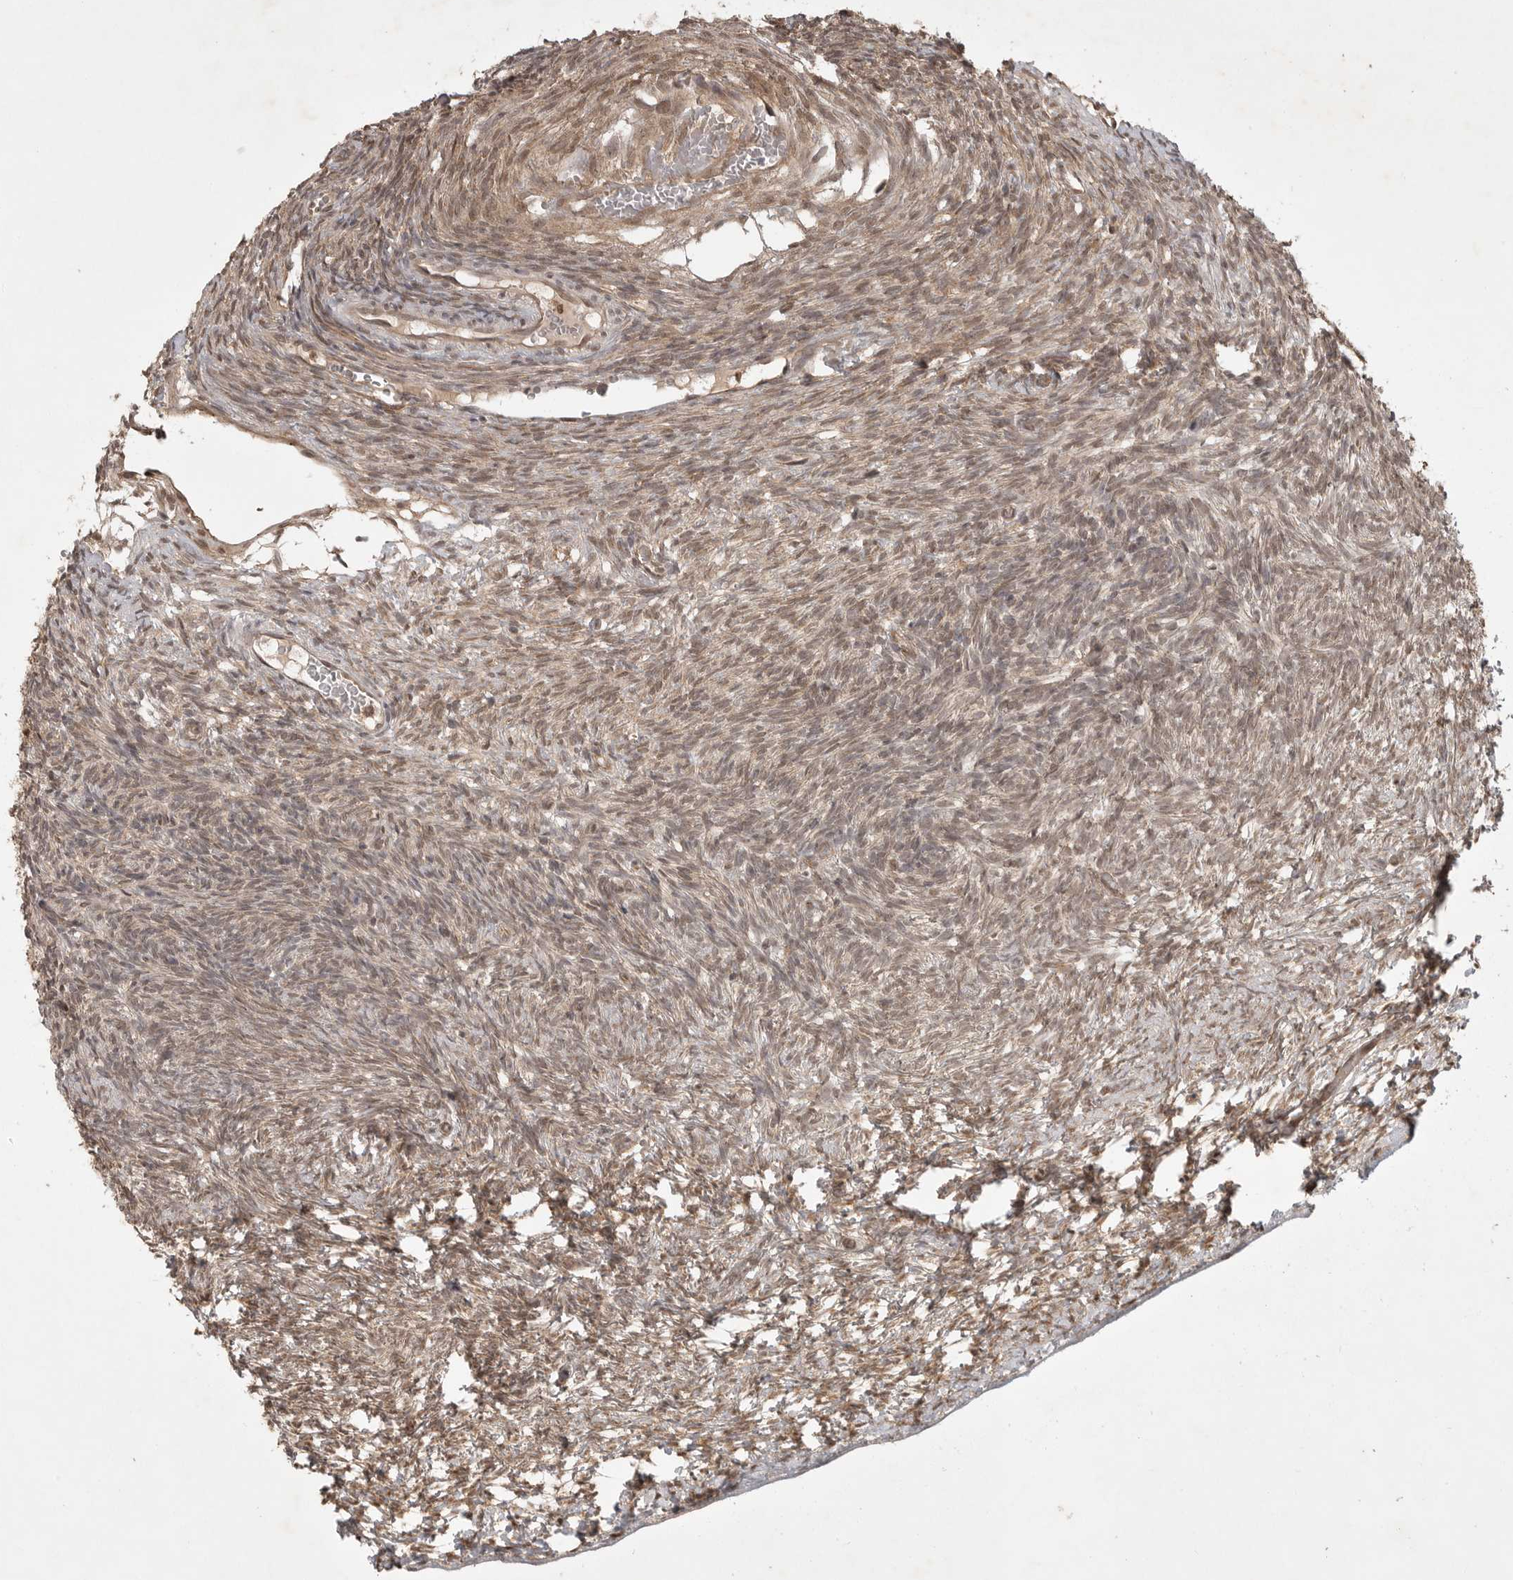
{"staining": {"intensity": "moderate", "quantity": ">75%", "location": "cytoplasmic/membranous"}, "tissue": "ovary", "cell_type": "Follicle cells", "image_type": "normal", "snomed": [{"axis": "morphology", "description": "Normal tissue, NOS"}, {"axis": "topography", "description": "Ovary"}], "caption": "High-power microscopy captured an IHC micrograph of benign ovary, revealing moderate cytoplasmic/membranous staining in about >75% of follicle cells. The protein of interest is stained brown, and the nuclei are stained in blue (DAB (3,3'-diaminobenzidine) IHC with brightfield microscopy, high magnification).", "gene": "ZNF232", "patient": {"sex": "female", "age": 34}}